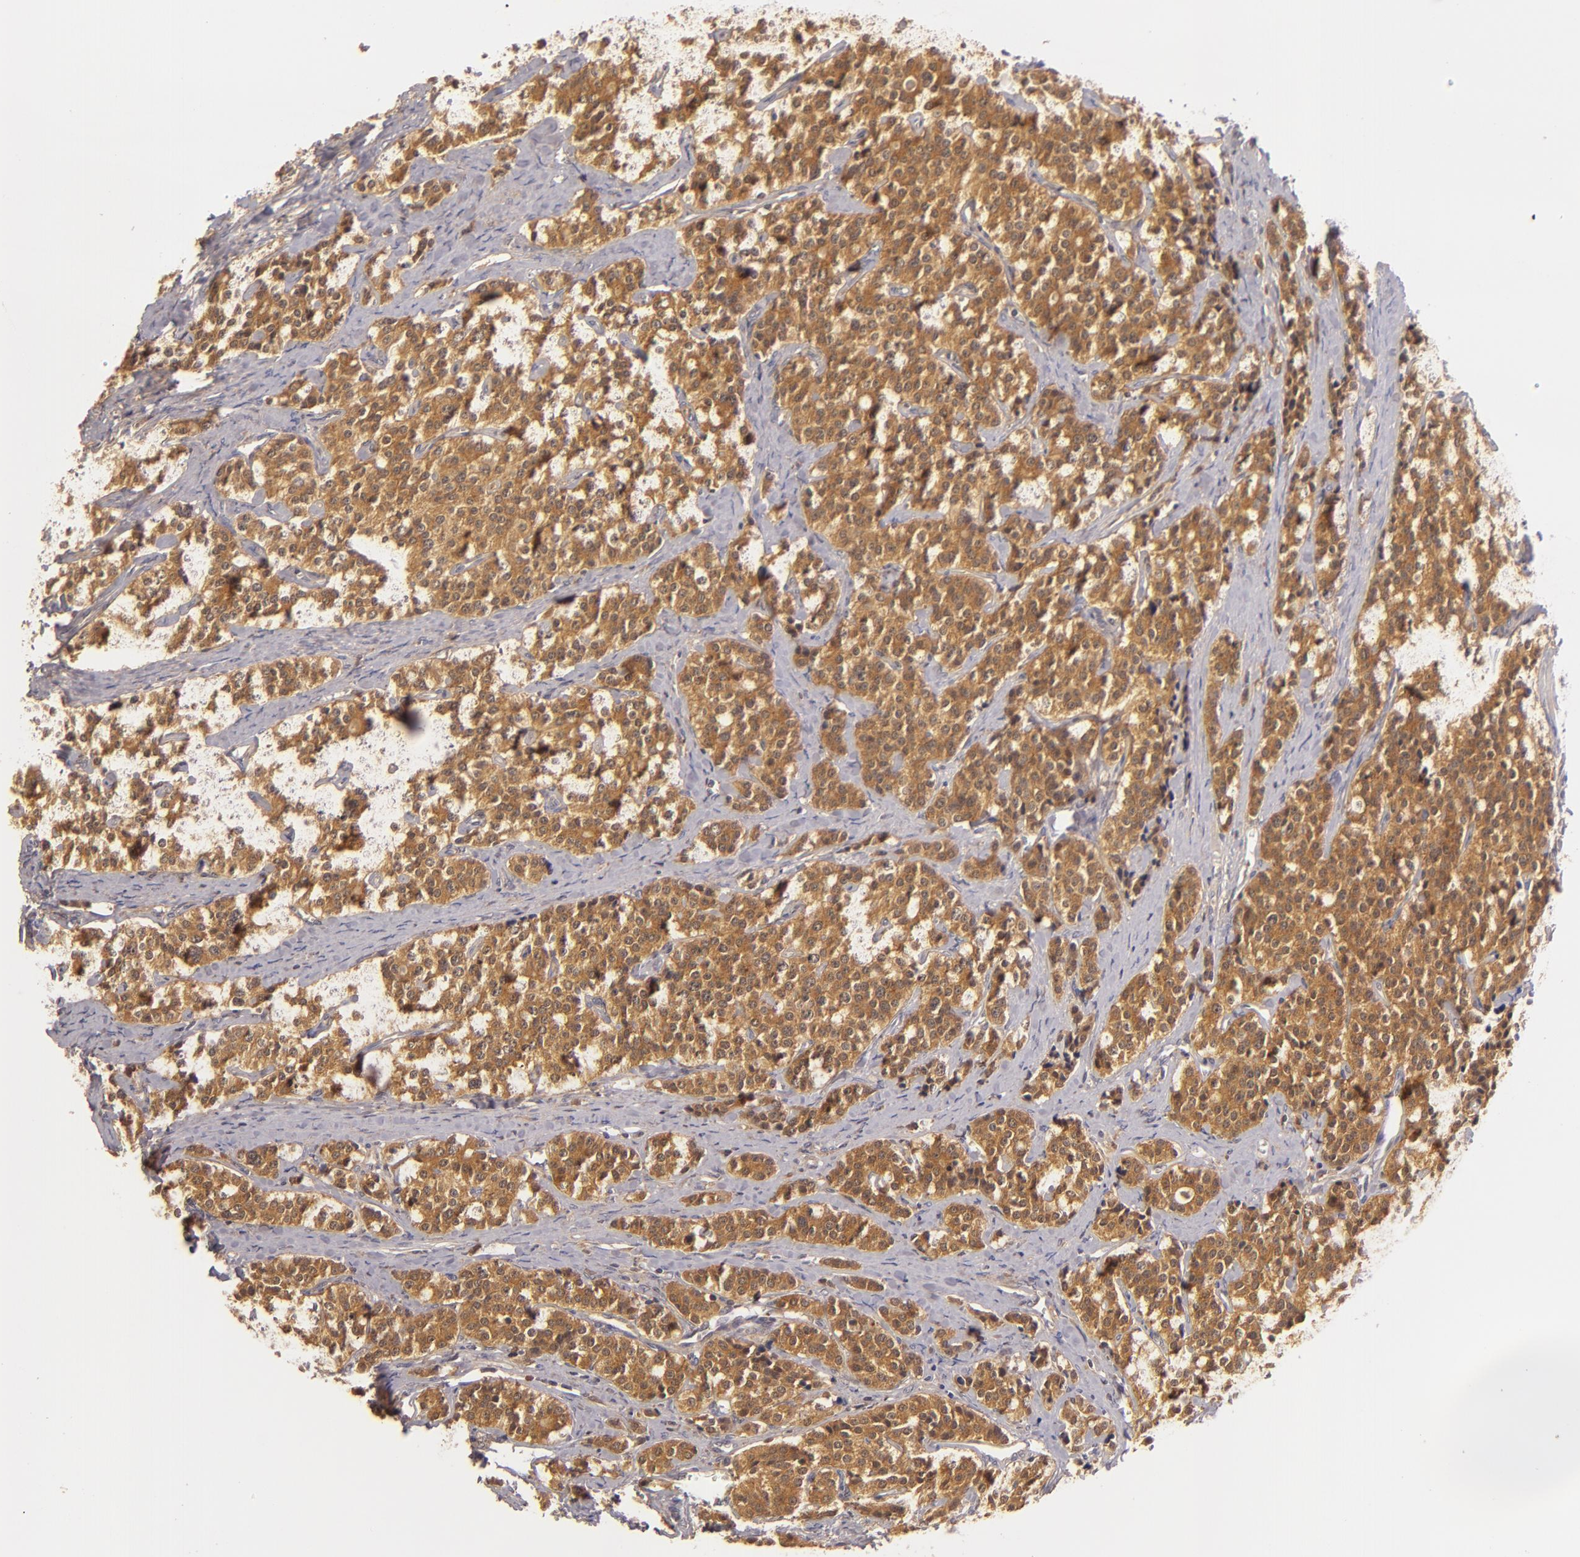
{"staining": {"intensity": "strong", "quantity": ">75%", "location": "cytoplasmic/membranous"}, "tissue": "carcinoid", "cell_type": "Tumor cells", "image_type": "cancer", "snomed": [{"axis": "morphology", "description": "Carcinoid, malignant, NOS"}, {"axis": "topography", "description": "Small intestine"}], "caption": "This is an image of immunohistochemistry (IHC) staining of carcinoid, which shows strong staining in the cytoplasmic/membranous of tumor cells.", "gene": "PRKCD", "patient": {"sex": "male", "age": 63}}